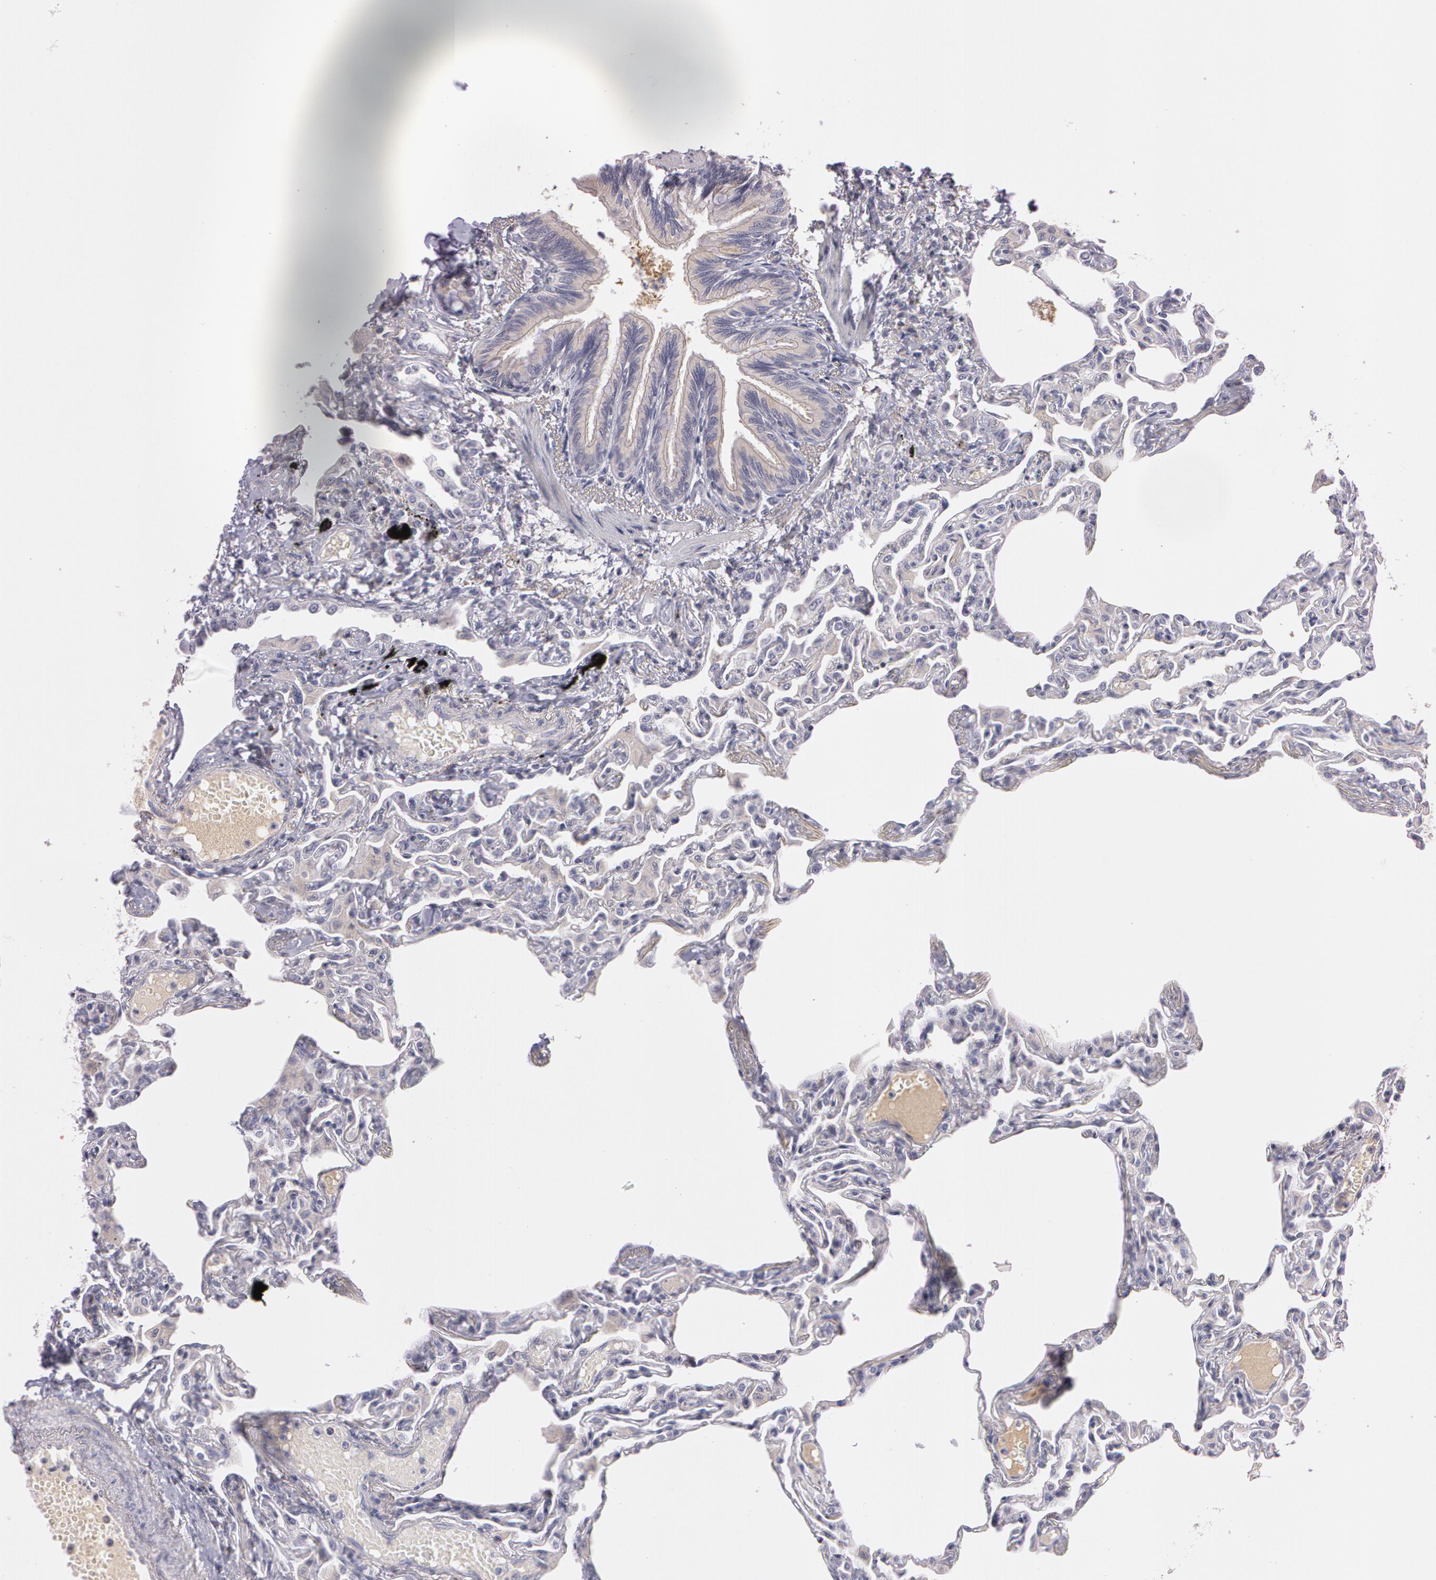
{"staining": {"intensity": "negative", "quantity": "none", "location": "none"}, "tissue": "lung", "cell_type": "Alveolar cells", "image_type": "normal", "snomed": [{"axis": "morphology", "description": "Normal tissue, NOS"}, {"axis": "topography", "description": "Lung"}], "caption": "Immunohistochemical staining of unremarkable human lung shows no significant positivity in alveolar cells. (Stains: DAB immunohistochemistry with hematoxylin counter stain, Microscopy: brightfield microscopy at high magnification).", "gene": "MXRA5", "patient": {"sex": "female", "age": 49}}